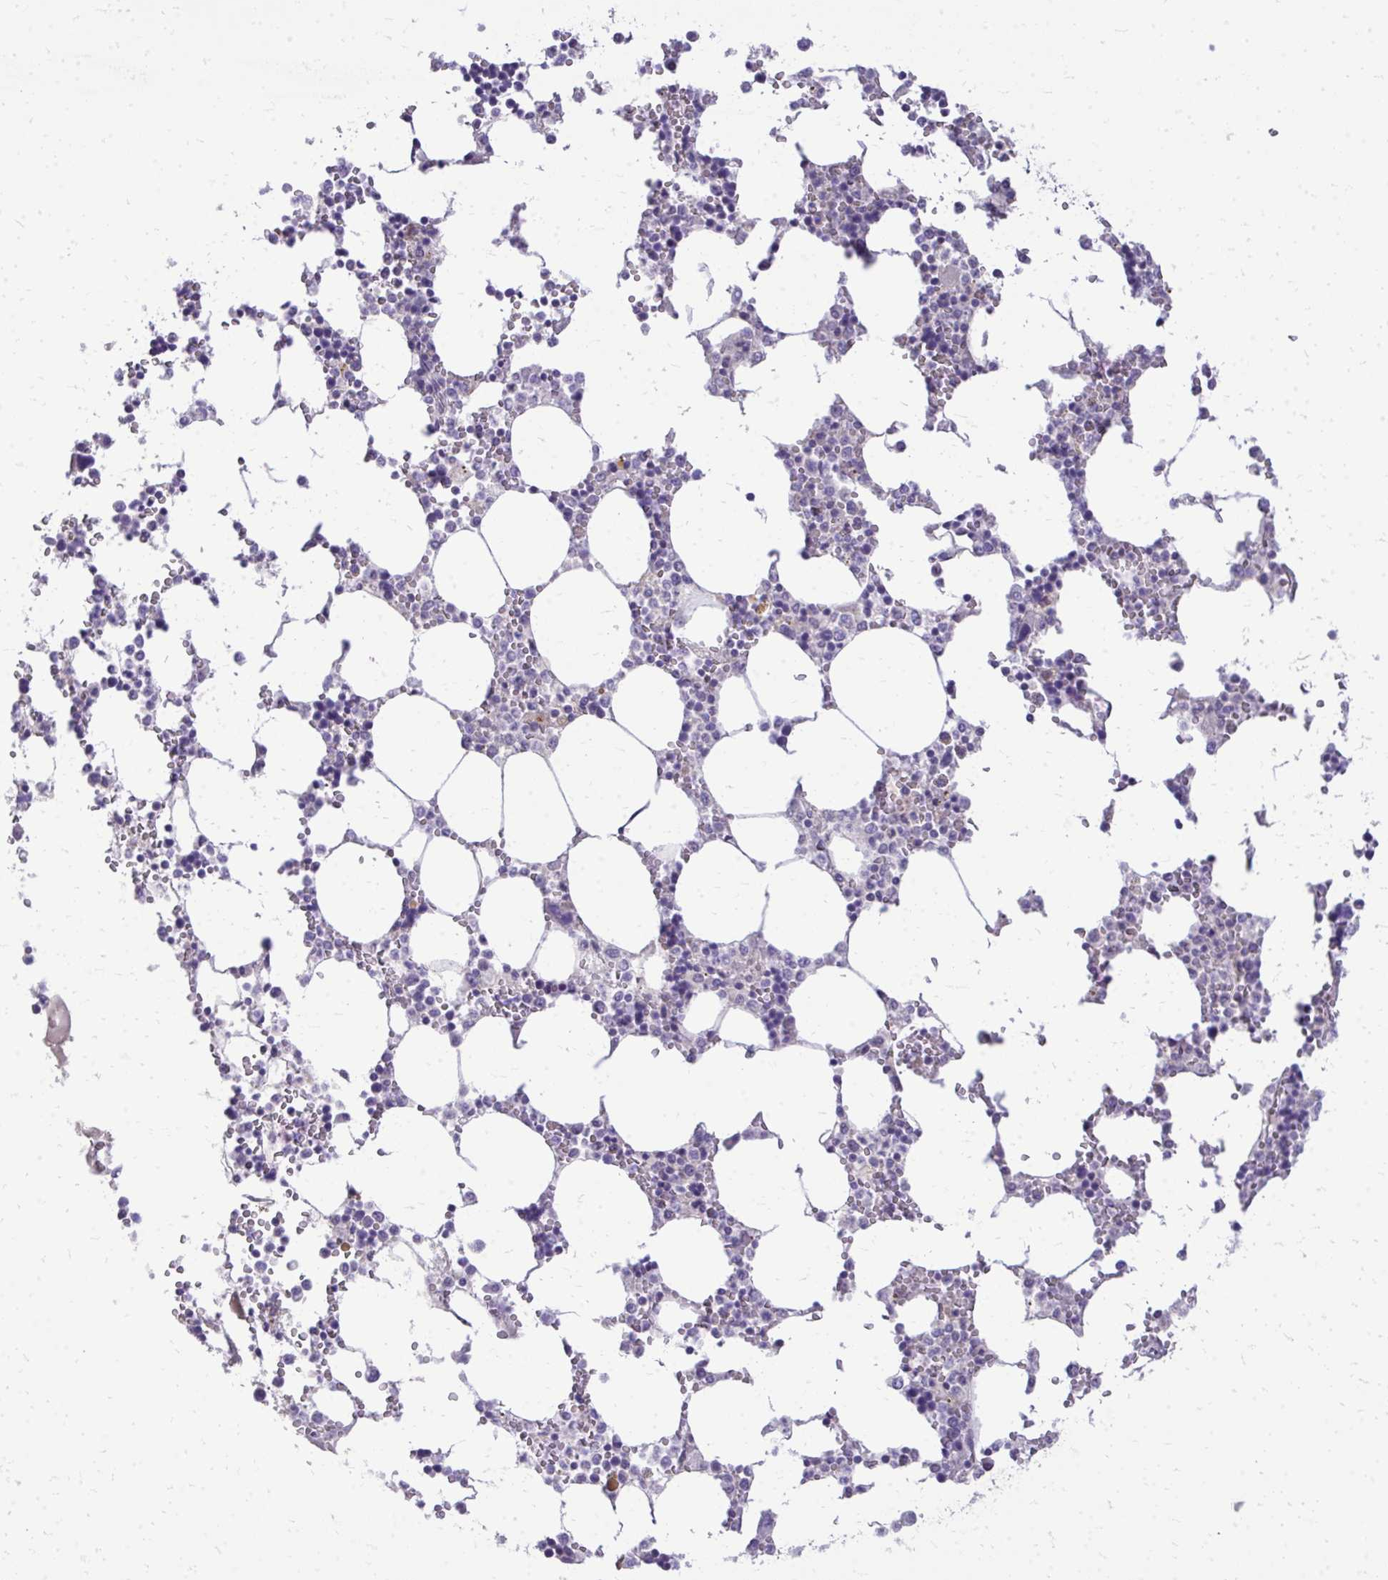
{"staining": {"intensity": "negative", "quantity": "none", "location": "none"}, "tissue": "bone marrow", "cell_type": "Hematopoietic cells", "image_type": "normal", "snomed": [{"axis": "morphology", "description": "Normal tissue, NOS"}, {"axis": "topography", "description": "Bone marrow"}], "caption": "Protein analysis of unremarkable bone marrow reveals no significant expression in hematopoietic cells.", "gene": "DLX4", "patient": {"sex": "male", "age": 64}}